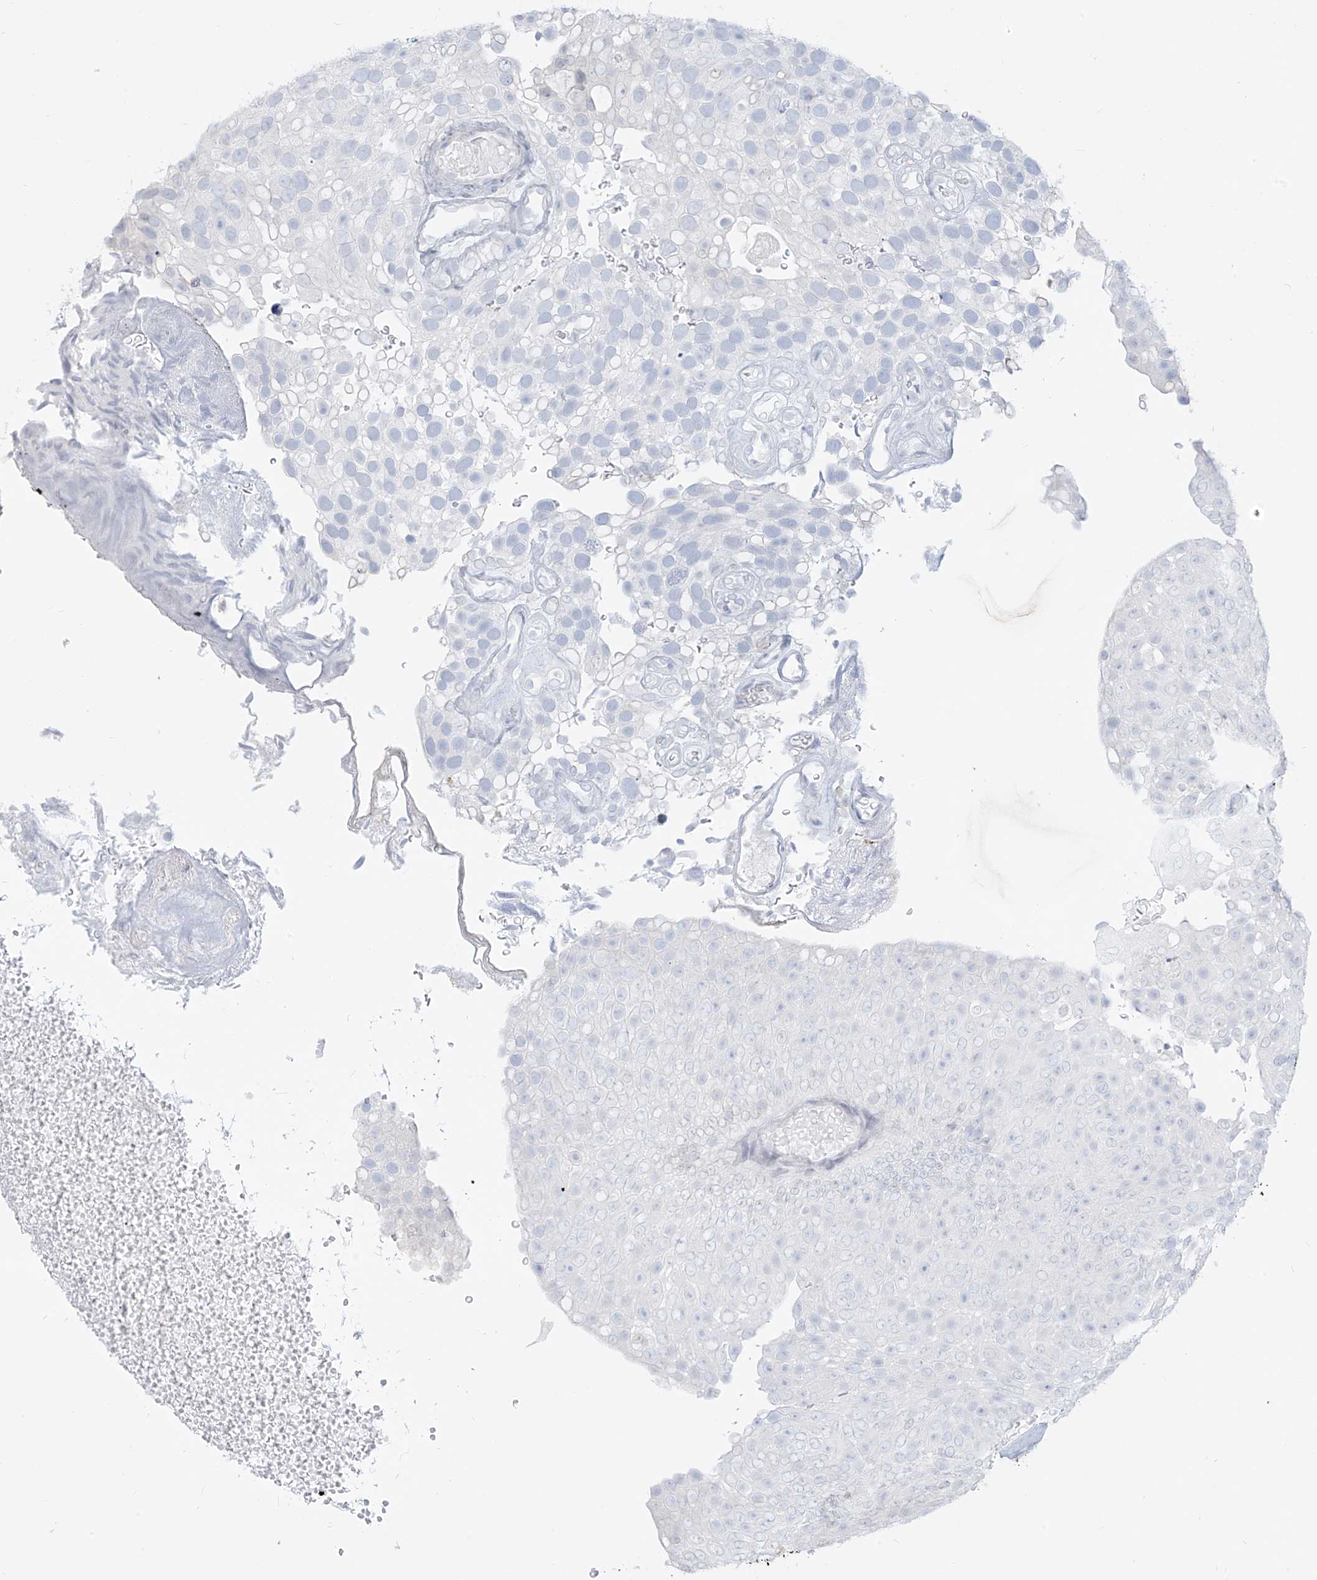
{"staining": {"intensity": "negative", "quantity": "none", "location": "none"}, "tissue": "urothelial cancer", "cell_type": "Tumor cells", "image_type": "cancer", "snomed": [{"axis": "morphology", "description": "Urothelial carcinoma, Low grade"}, {"axis": "topography", "description": "Urinary bladder"}], "caption": "There is no significant expression in tumor cells of urothelial cancer.", "gene": "OSBPL7", "patient": {"sex": "male", "age": 78}}